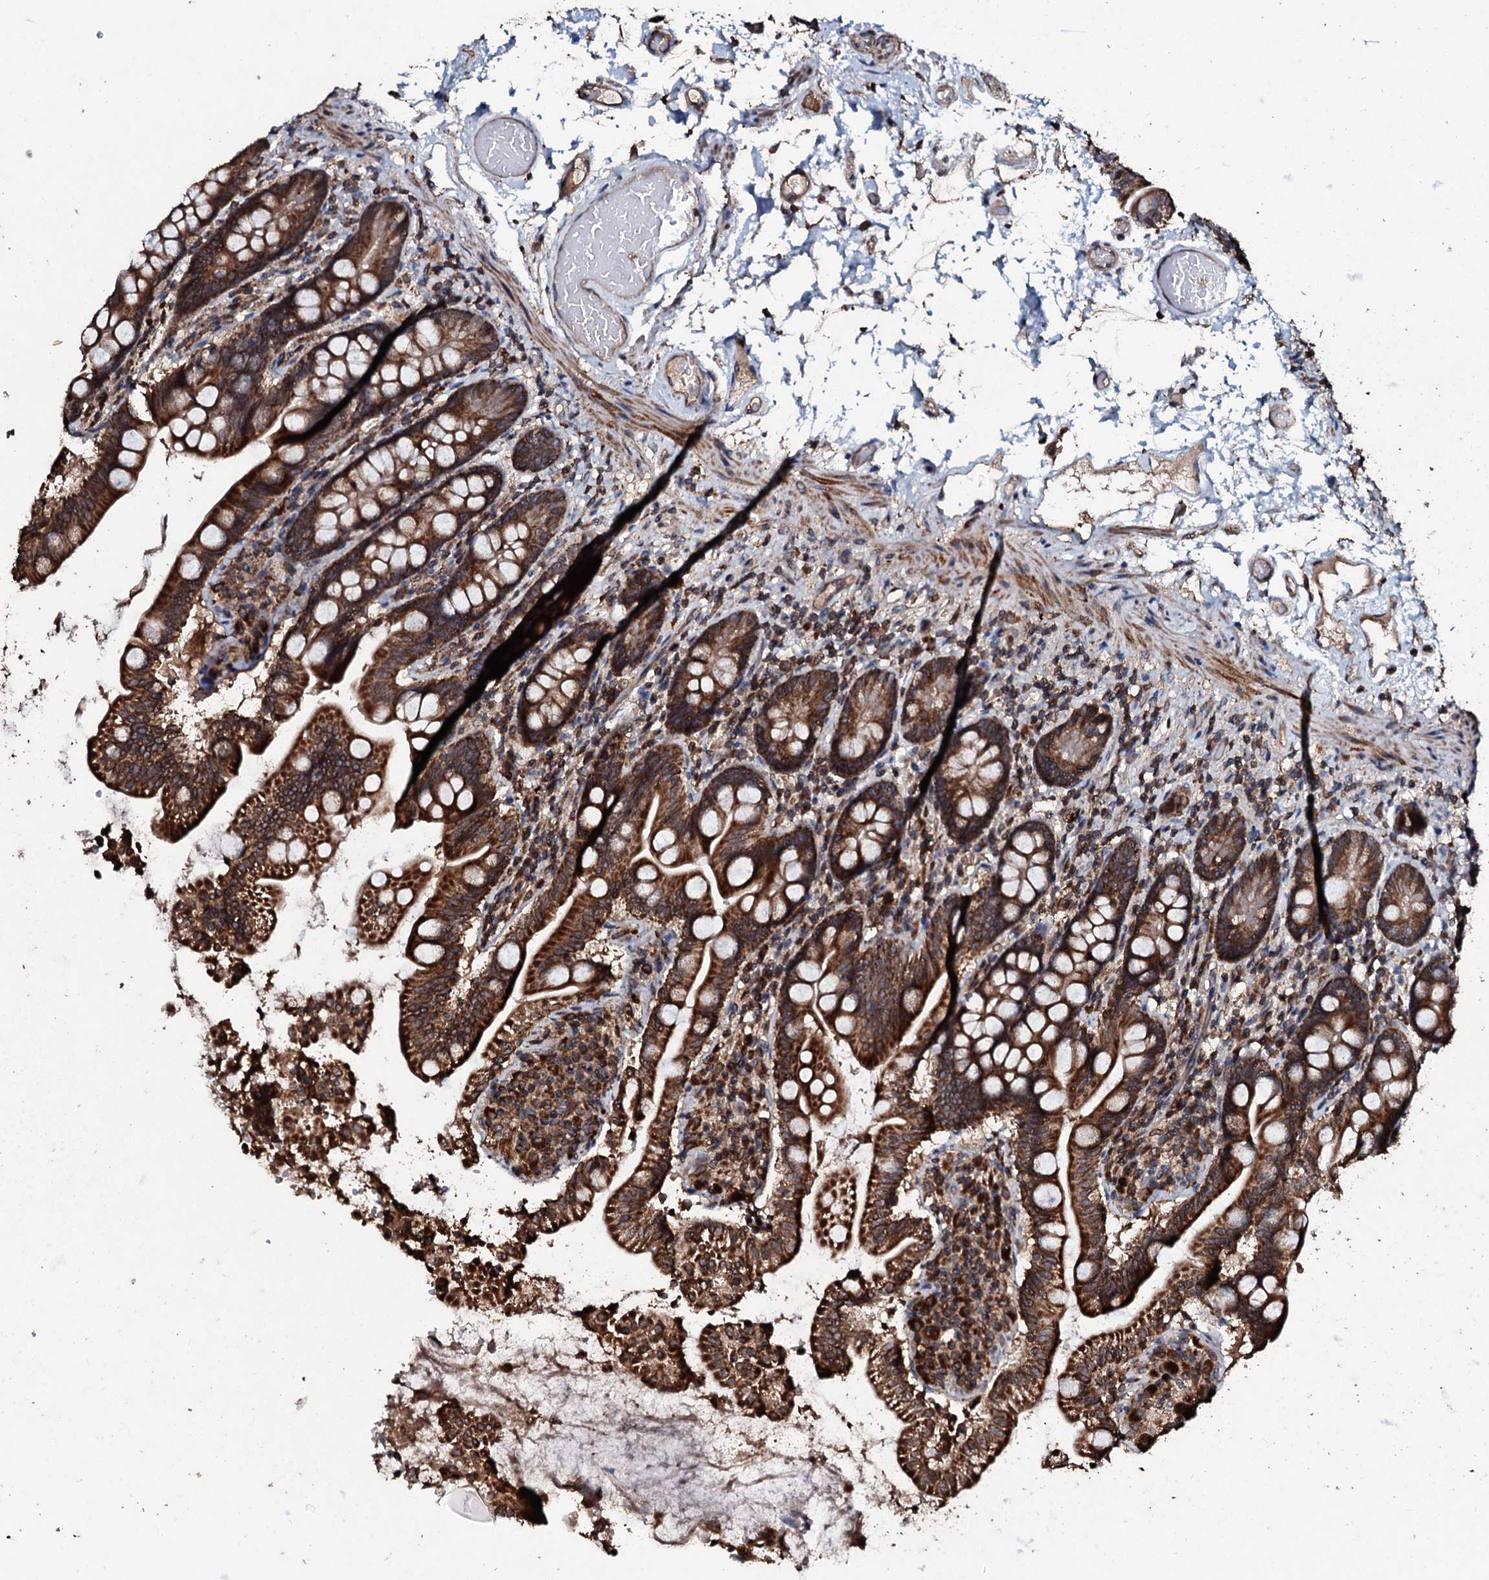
{"staining": {"intensity": "strong", "quantity": ">75%", "location": "cytoplasmic/membranous"}, "tissue": "small intestine", "cell_type": "Glandular cells", "image_type": "normal", "snomed": [{"axis": "morphology", "description": "Normal tissue, NOS"}, {"axis": "topography", "description": "Small intestine"}], "caption": "DAB immunohistochemical staining of normal small intestine reveals strong cytoplasmic/membranous protein positivity in approximately >75% of glandular cells. (brown staining indicates protein expression, while blue staining denotes nuclei).", "gene": "SDHAF2", "patient": {"sex": "female", "age": 64}}